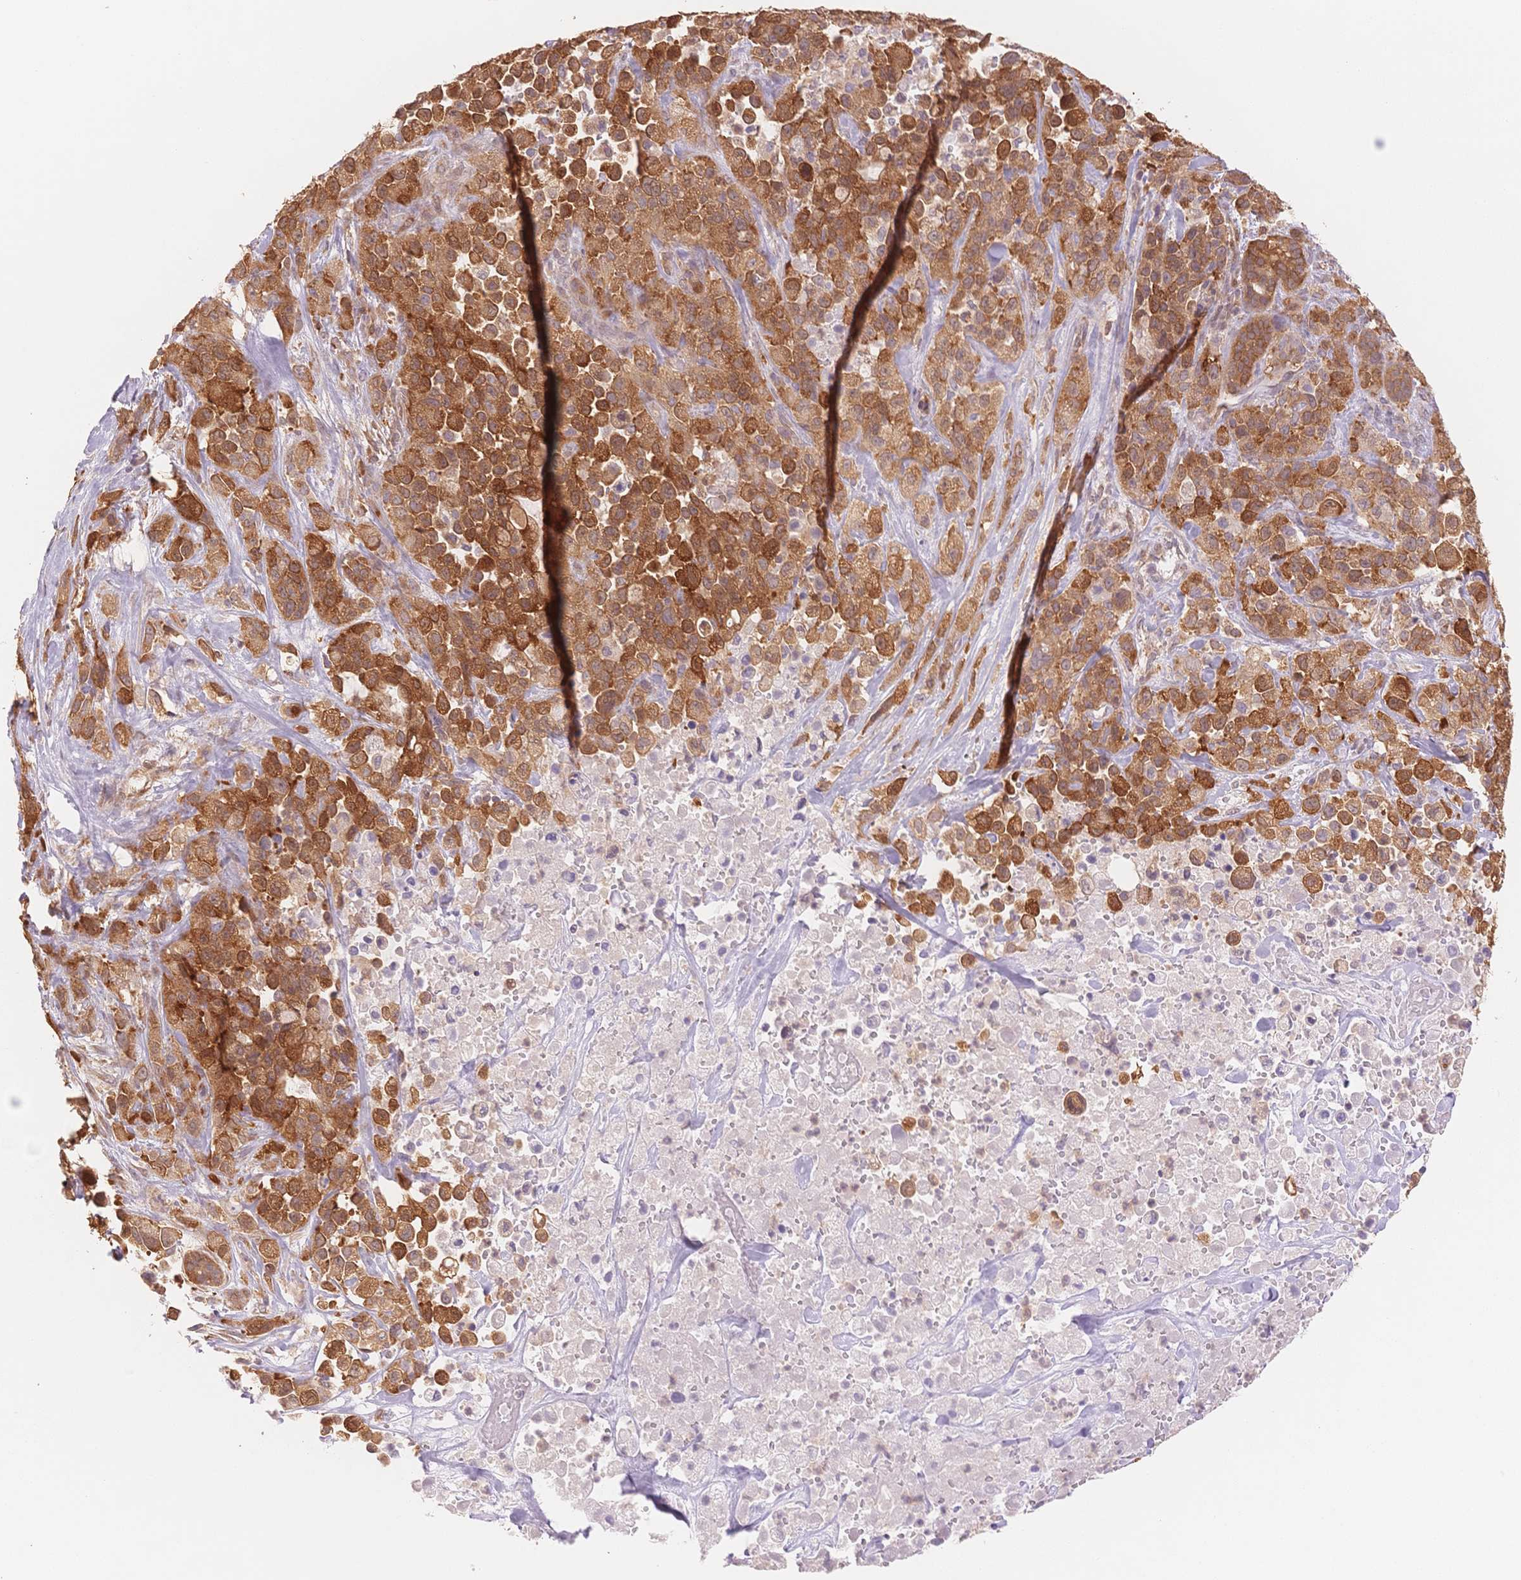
{"staining": {"intensity": "moderate", "quantity": ">75%", "location": "cytoplasmic/membranous"}, "tissue": "pancreatic cancer", "cell_type": "Tumor cells", "image_type": "cancer", "snomed": [{"axis": "morphology", "description": "Adenocarcinoma, NOS"}, {"axis": "topography", "description": "Pancreas"}], "caption": "This image shows immunohistochemistry (IHC) staining of human pancreatic cancer (adenocarcinoma), with medium moderate cytoplasmic/membranous positivity in about >75% of tumor cells.", "gene": "STK39", "patient": {"sex": "male", "age": 44}}